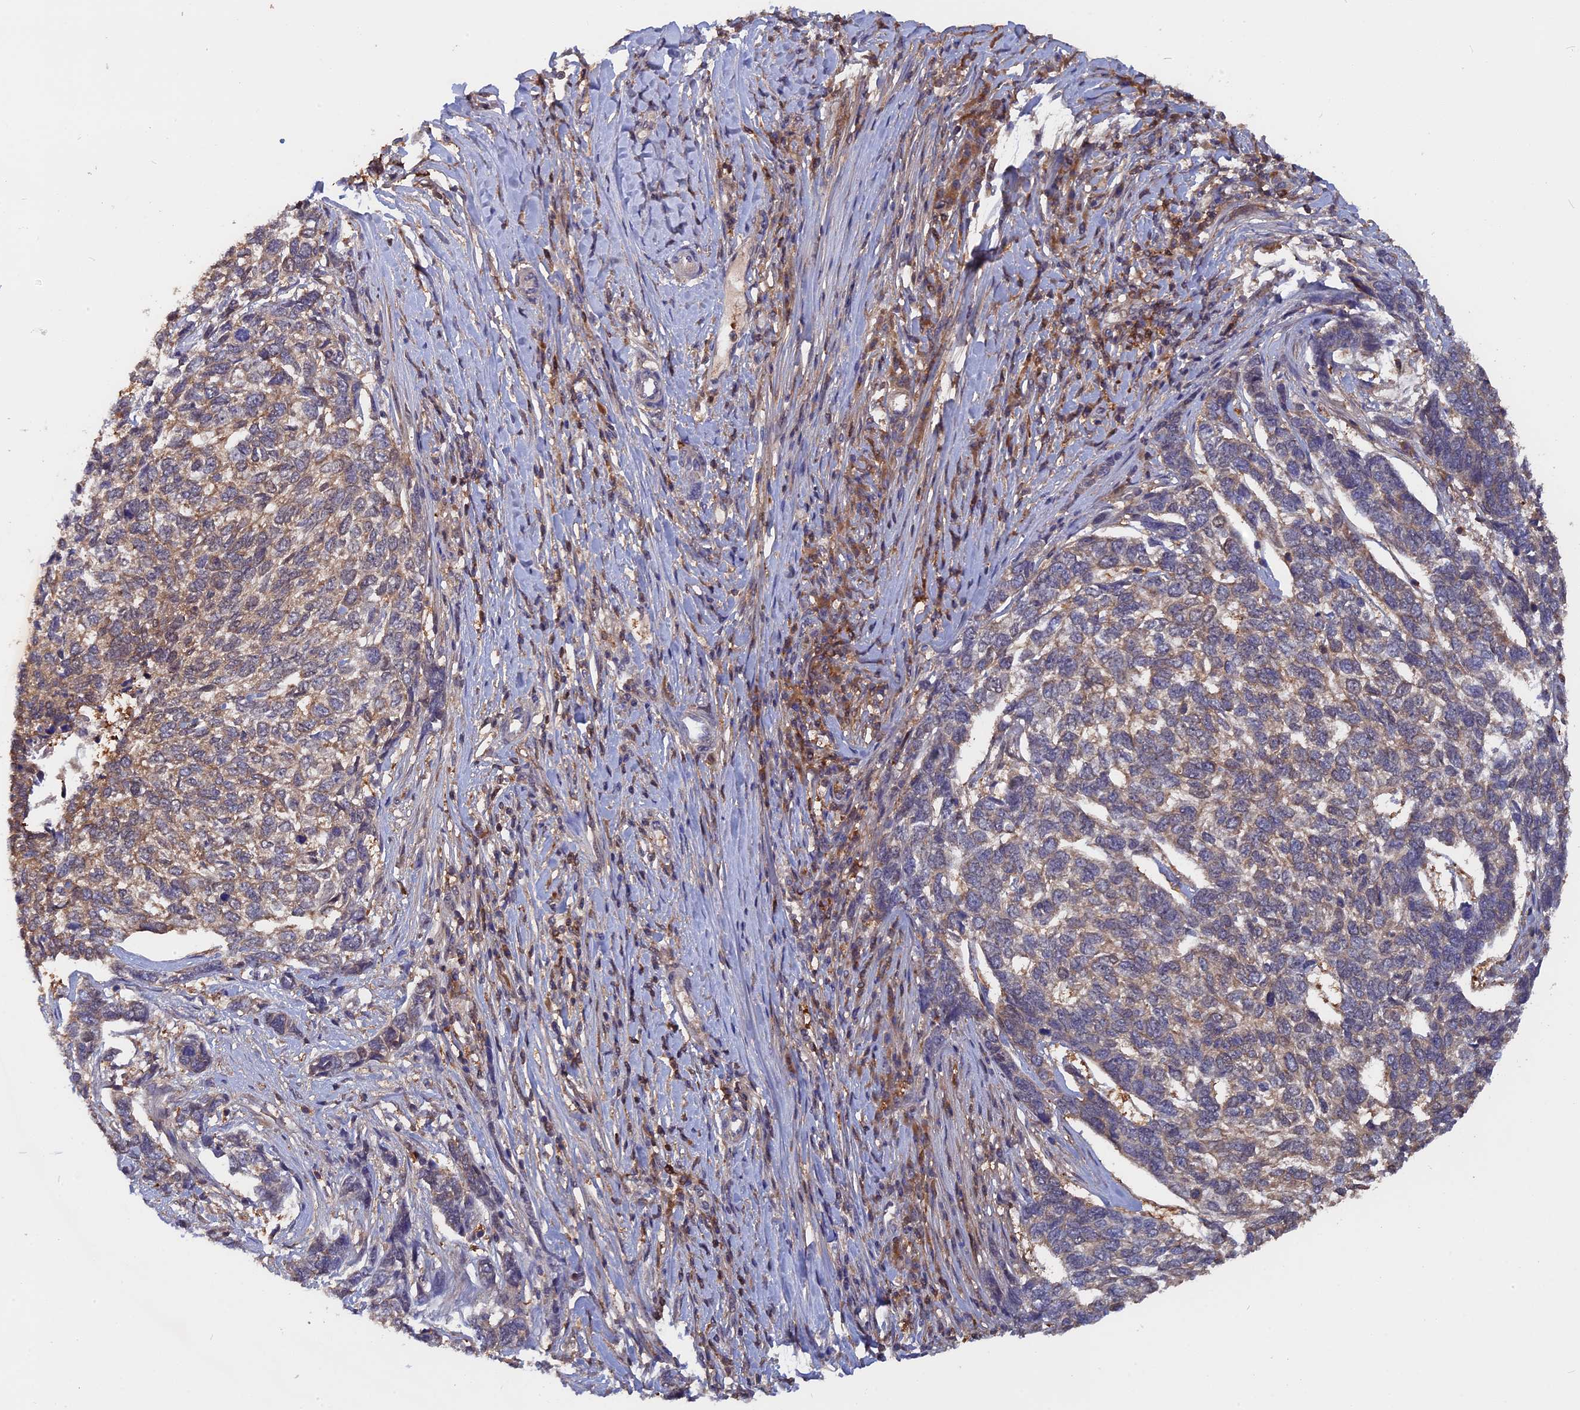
{"staining": {"intensity": "weak", "quantity": "<25%", "location": "cytoplasmic/membranous"}, "tissue": "skin cancer", "cell_type": "Tumor cells", "image_type": "cancer", "snomed": [{"axis": "morphology", "description": "Basal cell carcinoma"}, {"axis": "topography", "description": "Skin"}], "caption": "Protein analysis of skin cancer (basal cell carcinoma) exhibits no significant positivity in tumor cells.", "gene": "BLVRA", "patient": {"sex": "female", "age": 65}}